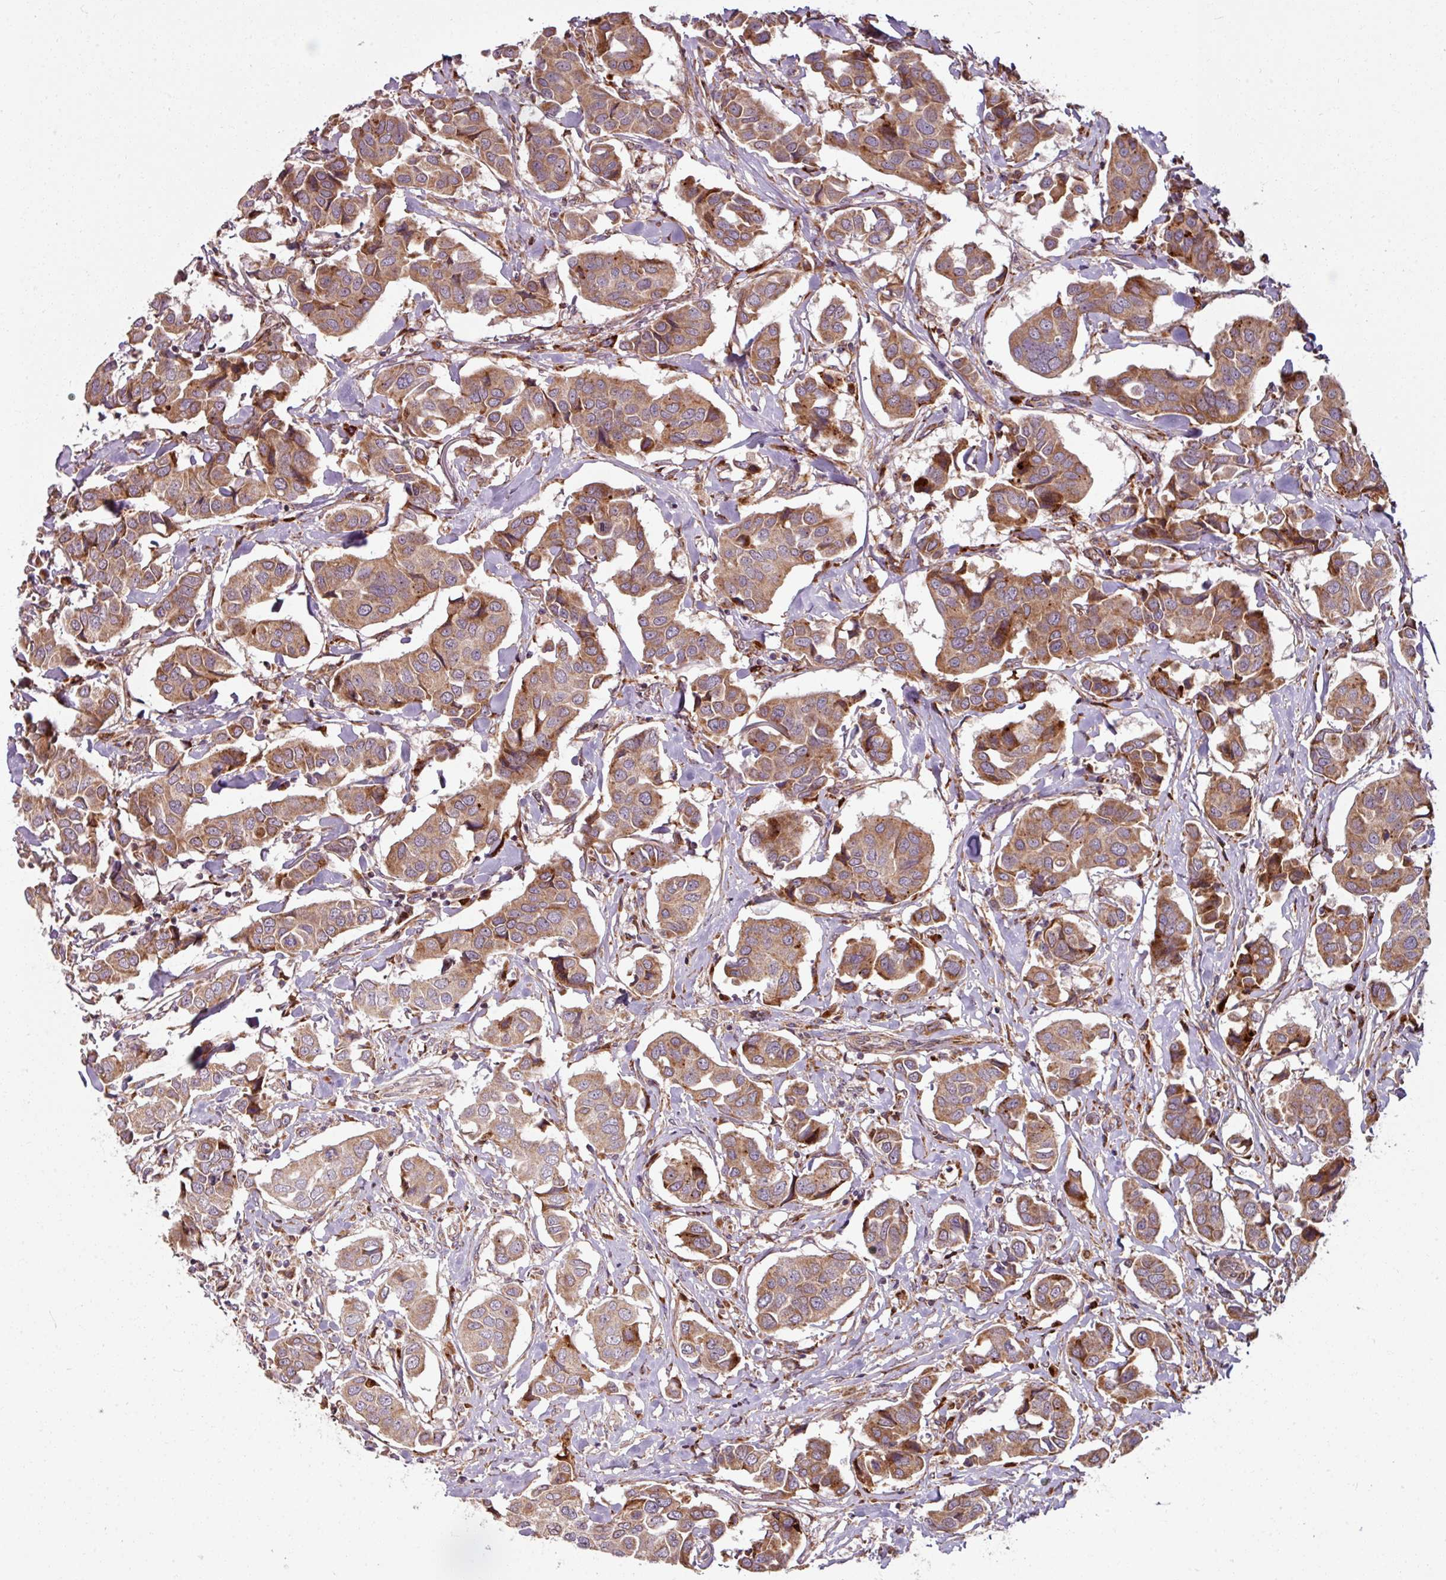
{"staining": {"intensity": "moderate", "quantity": ">75%", "location": "cytoplasmic/membranous"}, "tissue": "breast cancer", "cell_type": "Tumor cells", "image_type": "cancer", "snomed": [{"axis": "morphology", "description": "Duct carcinoma"}, {"axis": "topography", "description": "Breast"}], "caption": "Brown immunohistochemical staining in breast infiltrating ductal carcinoma reveals moderate cytoplasmic/membranous positivity in approximately >75% of tumor cells. (IHC, brightfield microscopy, high magnification).", "gene": "MAGT1", "patient": {"sex": "female", "age": 80}}